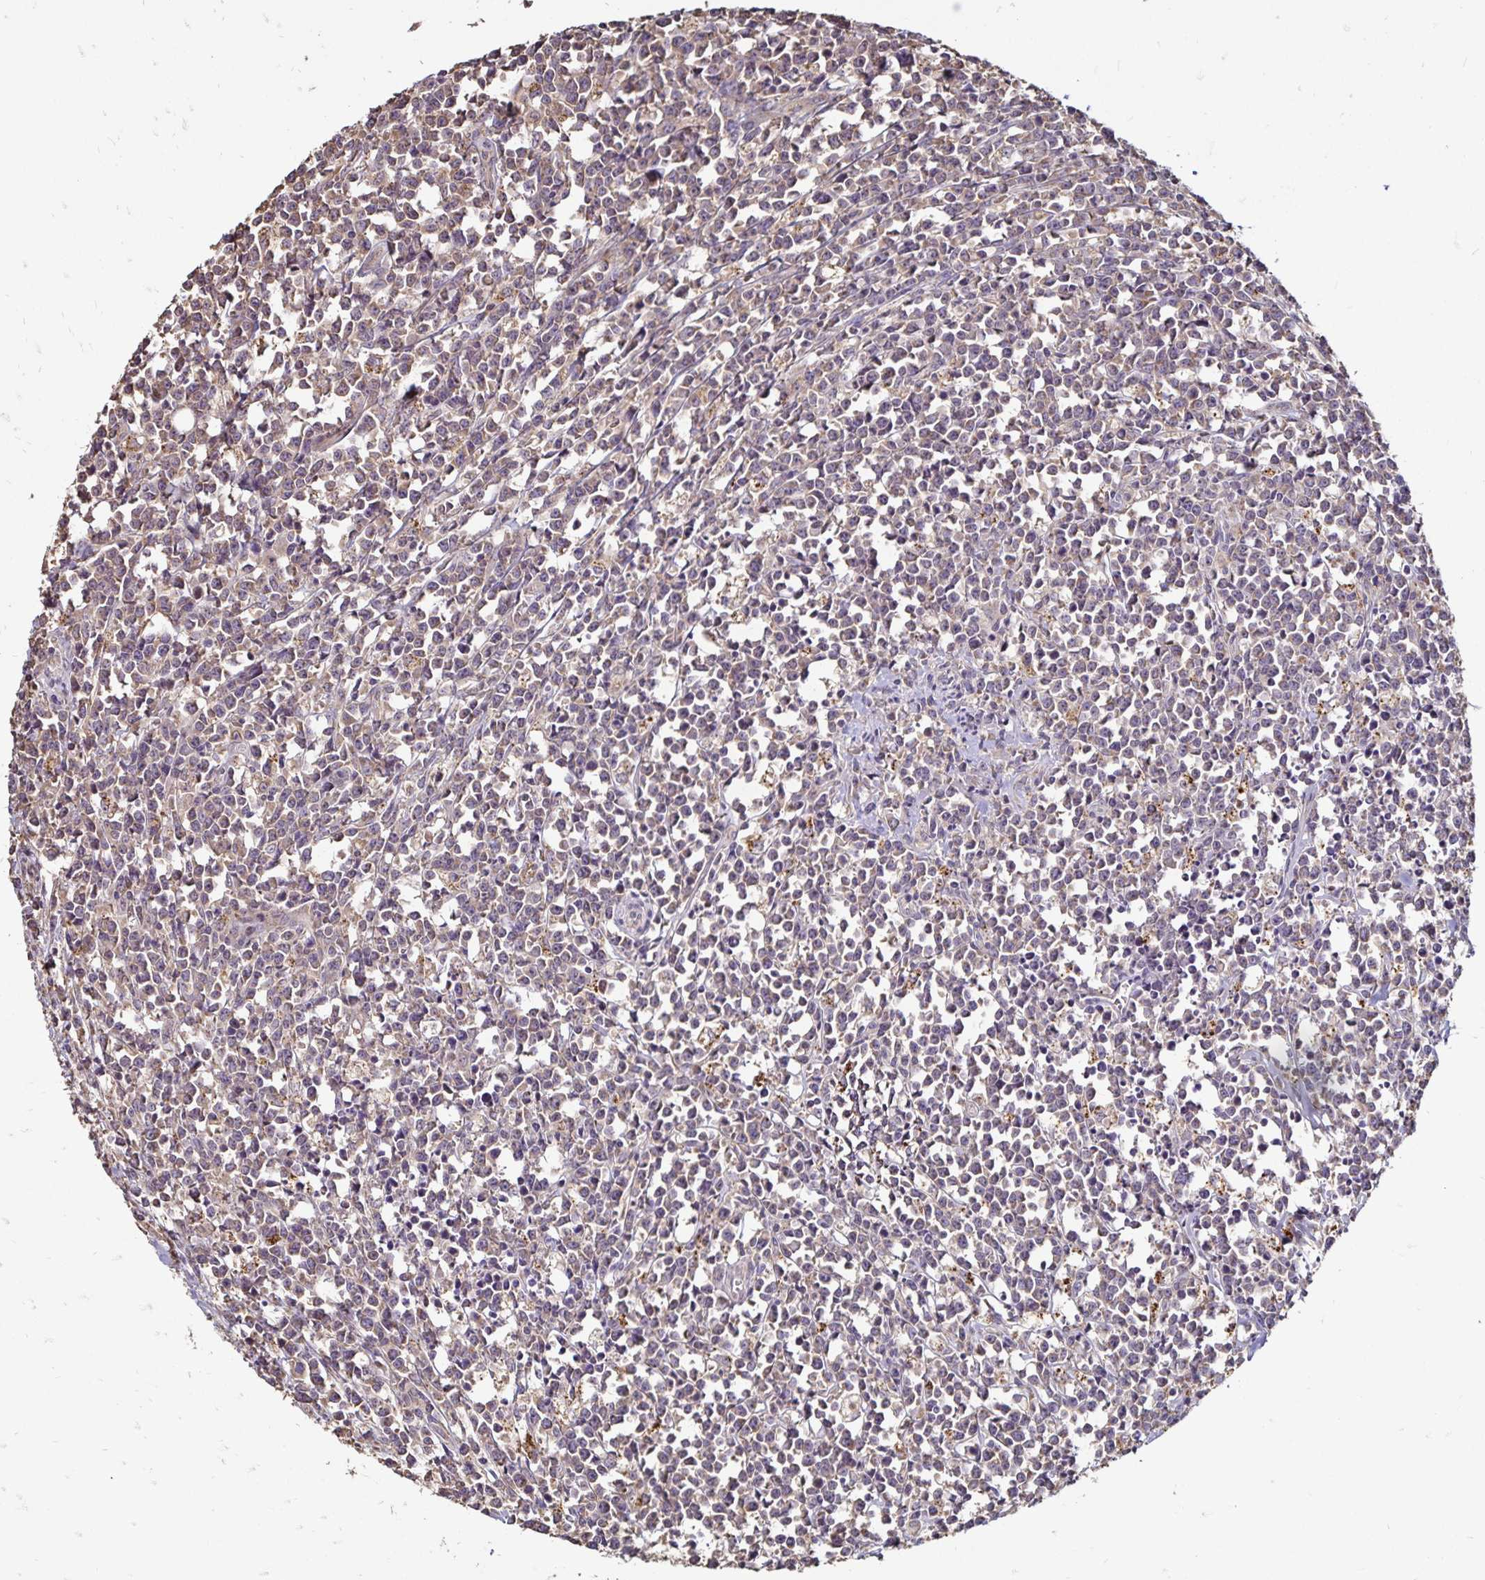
{"staining": {"intensity": "weak", "quantity": "25%-75%", "location": "cytoplasmic/membranous"}, "tissue": "lymphoma", "cell_type": "Tumor cells", "image_type": "cancer", "snomed": [{"axis": "morphology", "description": "Malignant lymphoma, non-Hodgkin's type, High grade"}, {"axis": "topography", "description": "Small intestine"}], "caption": "Immunohistochemical staining of lymphoma reveals low levels of weak cytoplasmic/membranous staining in about 25%-75% of tumor cells. Using DAB (3,3'-diaminobenzidine) (brown) and hematoxylin (blue) stains, captured at high magnification using brightfield microscopy.", "gene": "EMC10", "patient": {"sex": "female", "age": 56}}